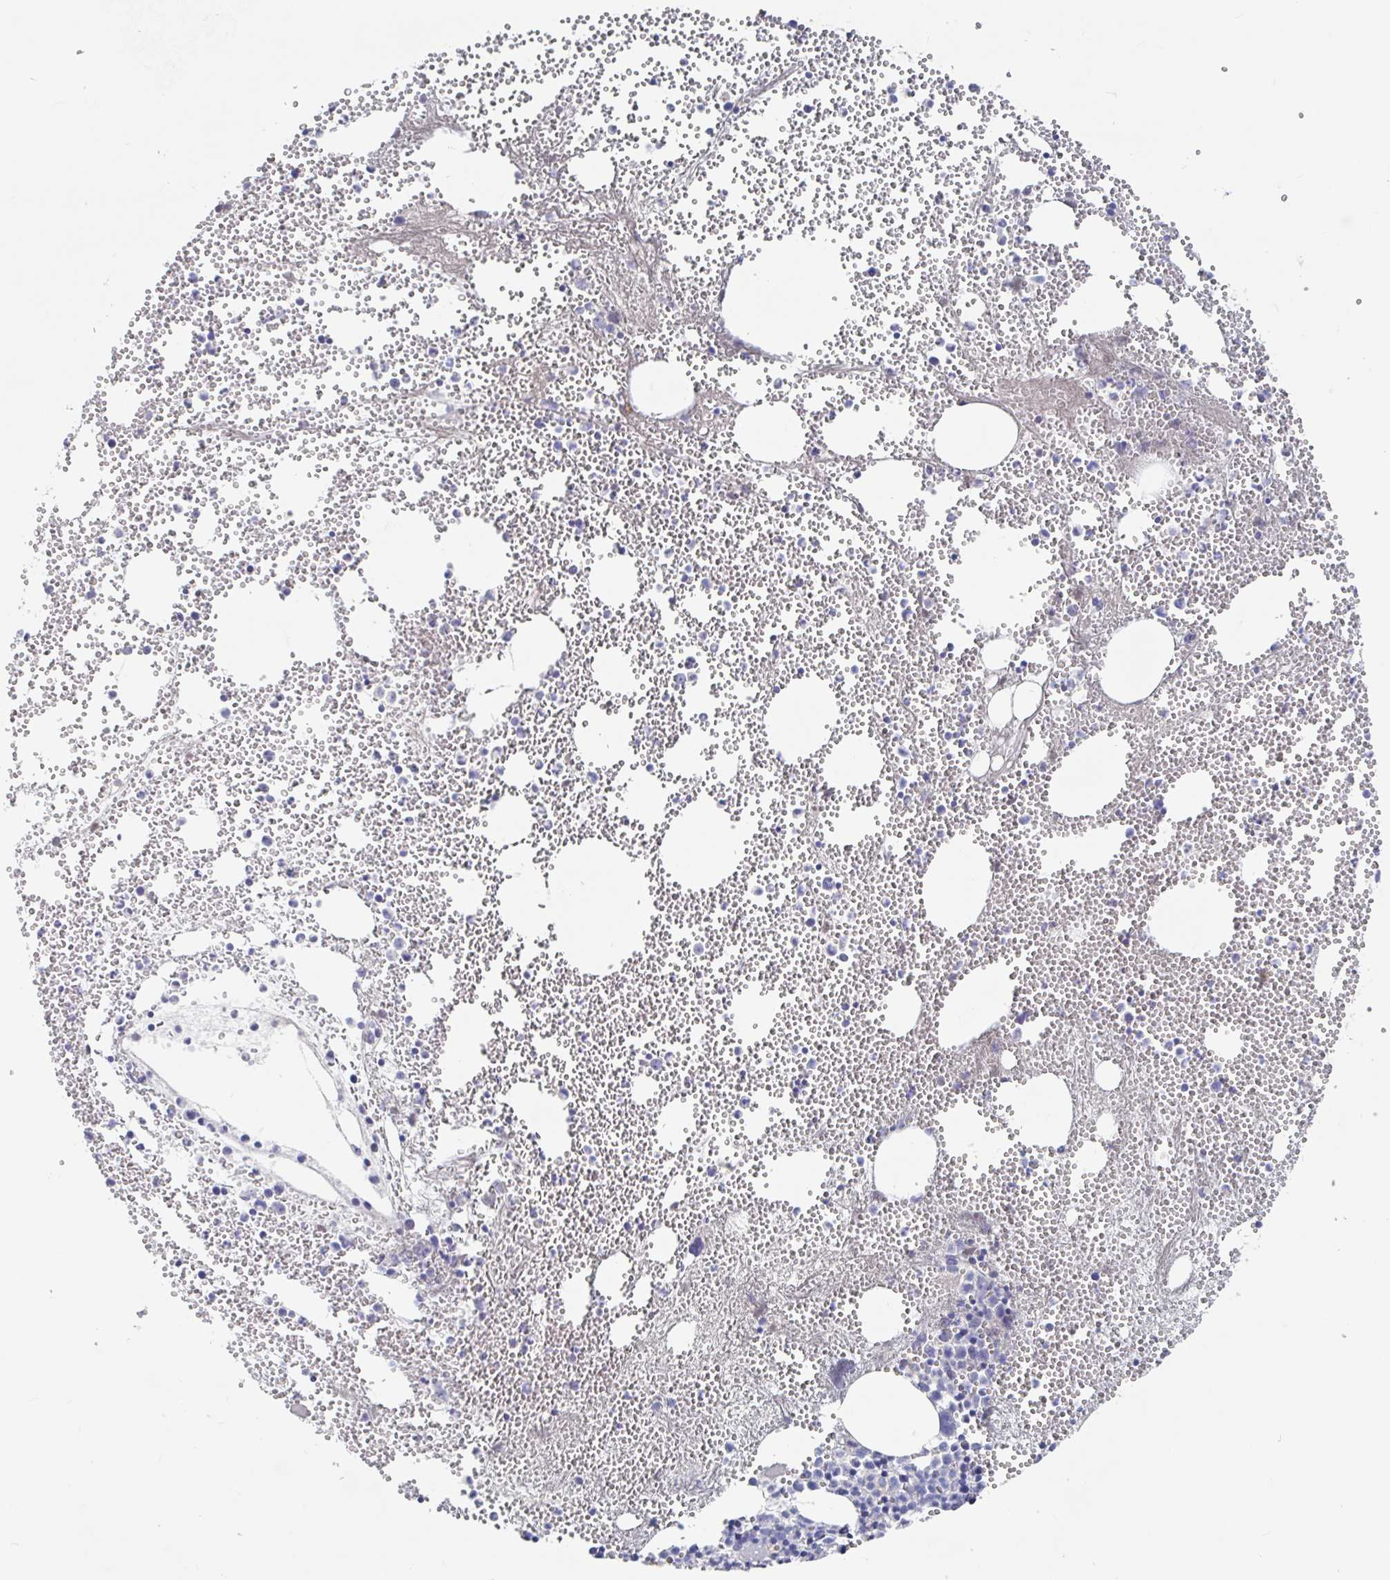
{"staining": {"intensity": "negative", "quantity": "none", "location": "none"}, "tissue": "bone marrow", "cell_type": "Hematopoietic cells", "image_type": "normal", "snomed": [{"axis": "morphology", "description": "Normal tissue, NOS"}, {"axis": "topography", "description": "Bone marrow"}], "caption": "This is a image of IHC staining of normal bone marrow, which shows no staining in hematopoietic cells. (DAB IHC visualized using brightfield microscopy, high magnification).", "gene": "GPR148", "patient": {"sex": "female", "age": 57}}